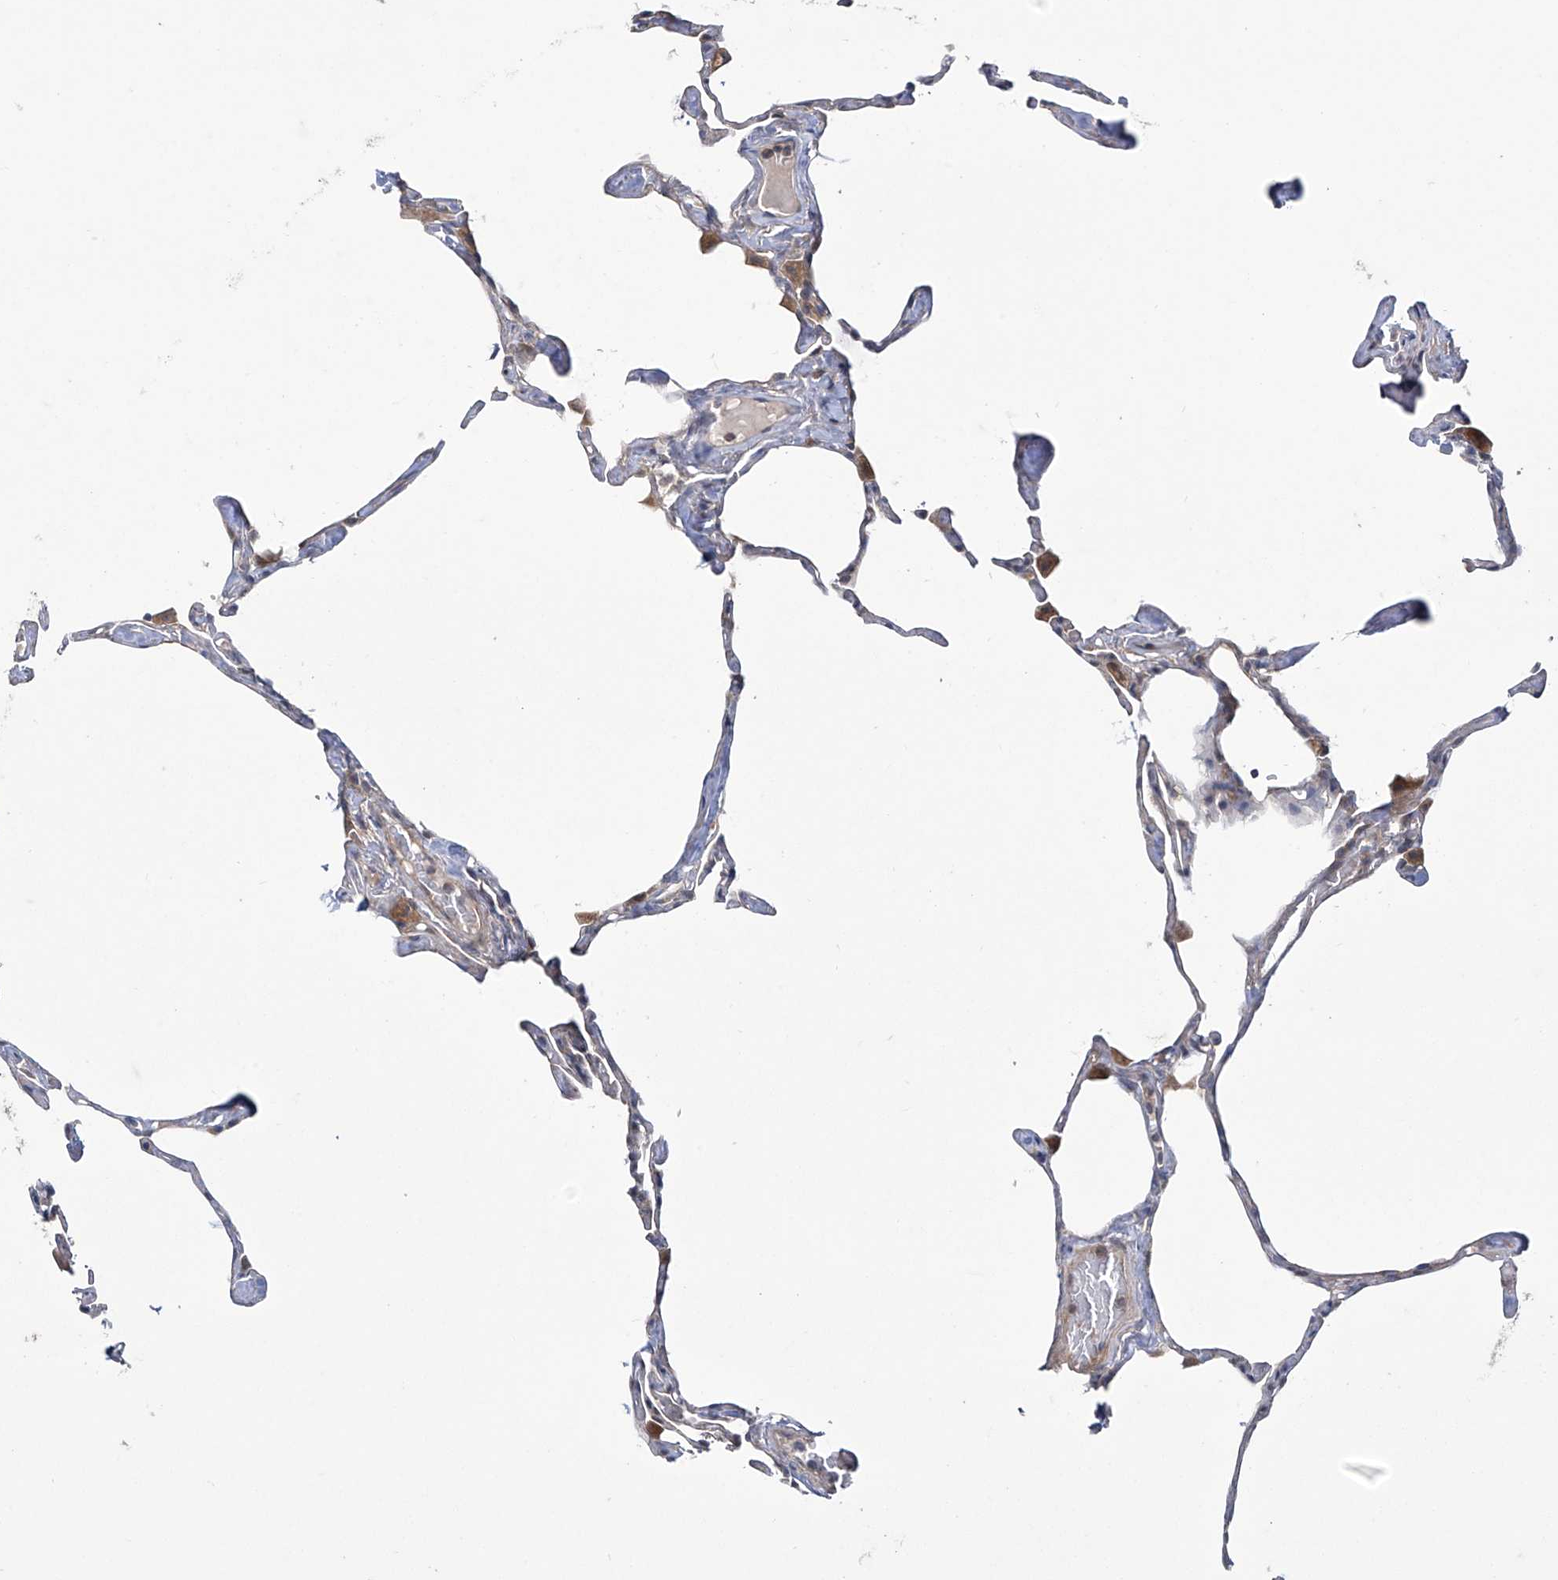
{"staining": {"intensity": "negative", "quantity": "none", "location": "none"}, "tissue": "lung", "cell_type": "Alveolar cells", "image_type": "normal", "snomed": [{"axis": "morphology", "description": "Normal tissue, NOS"}, {"axis": "topography", "description": "Lung"}], "caption": "High power microscopy micrograph of an IHC micrograph of benign lung, revealing no significant positivity in alveolar cells.", "gene": "TRIM60", "patient": {"sex": "male", "age": 65}}